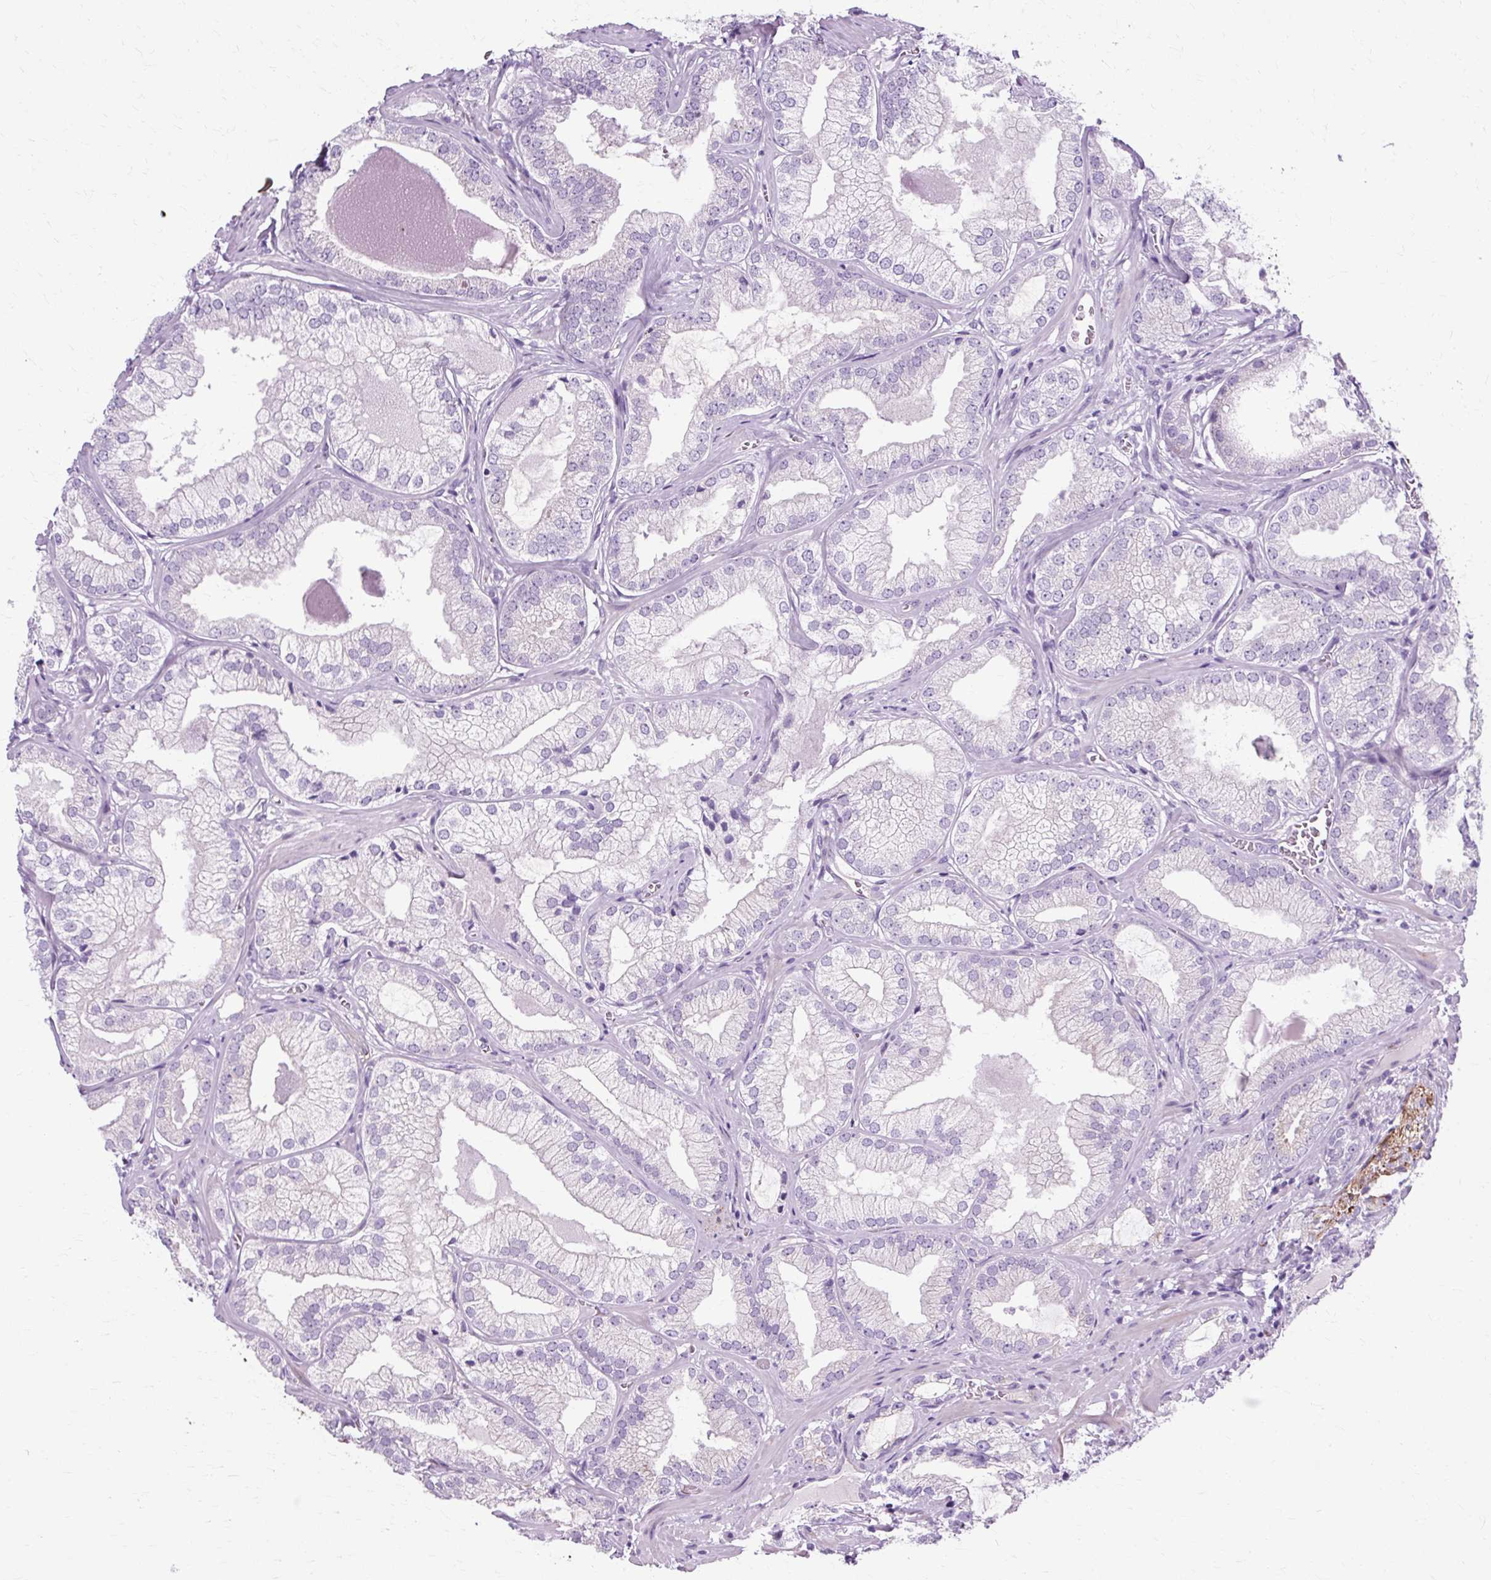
{"staining": {"intensity": "negative", "quantity": "none", "location": "none"}, "tissue": "prostate cancer", "cell_type": "Tumor cells", "image_type": "cancer", "snomed": [{"axis": "morphology", "description": "Adenocarcinoma, Medium grade"}, {"axis": "topography", "description": "Prostate"}], "caption": "IHC image of neoplastic tissue: human prostate adenocarcinoma (medium-grade) stained with DAB (3,3'-diaminobenzidine) displays no significant protein staining in tumor cells.", "gene": "TMEM89", "patient": {"sex": "male", "age": 57}}